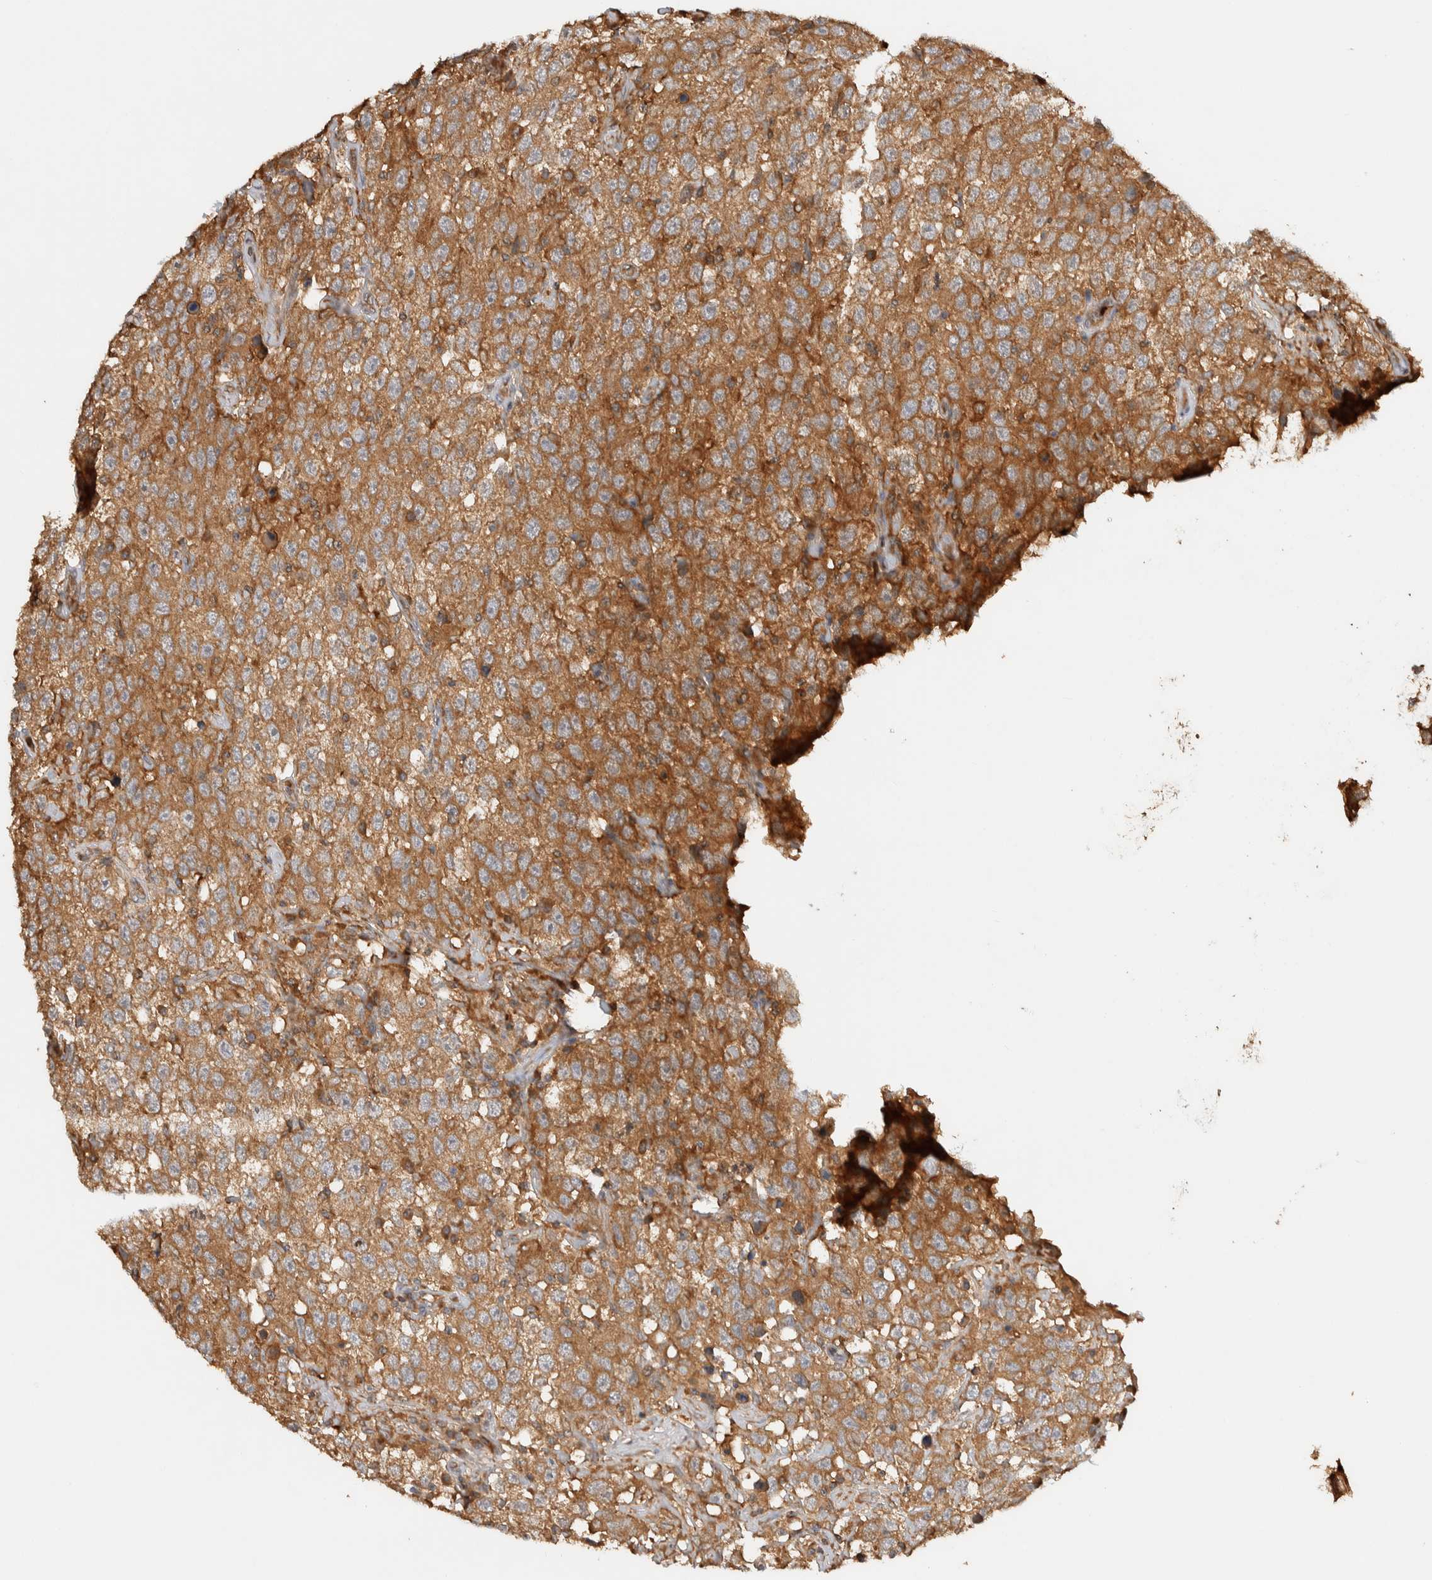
{"staining": {"intensity": "moderate", "quantity": ">75%", "location": "cytoplasmic/membranous"}, "tissue": "testis cancer", "cell_type": "Tumor cells", "image_type": "cancer", "snomed": [{"axis": "morphology", "description": "Seminoma, NOS"}, {"axis": "topography", "description": "Testis"}], "caption": "Immunohistochemical staining of testis seminoma displays medium levels of moderate cytoplasmic/membranous protein positivity in about >75% of tumor cells.", "gene": "TTI2", "patient": {"sex": "male", "age": 41}}